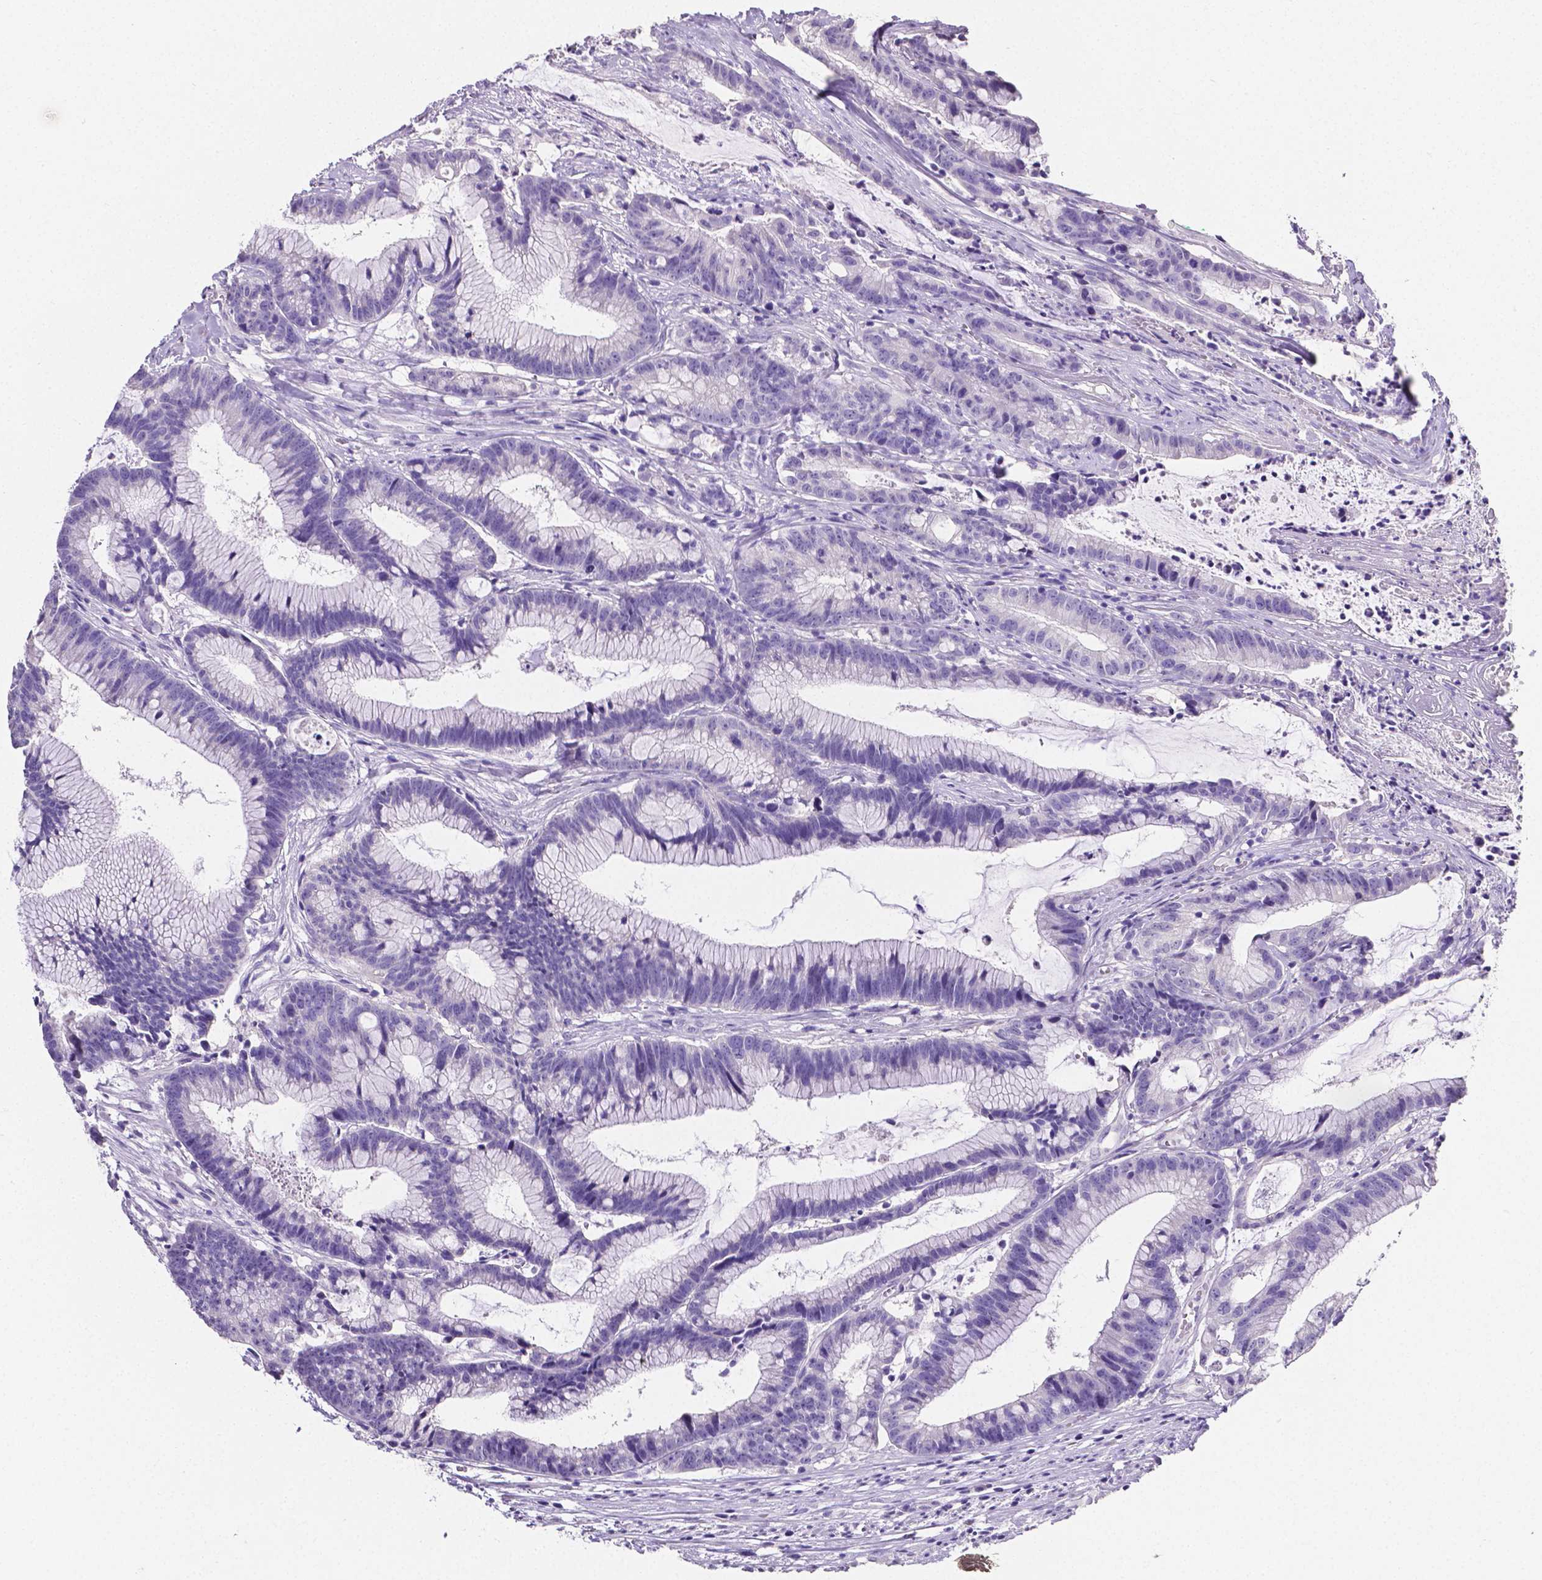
{"staining": {"intensity": "negative", "quantity": "none", "location": "none"}, "tissue": "colorectal cancer", "cell_type": "Tumor cells", "image_type": "cancer", "snomed": [{"axis": "morphology", "description": "Adenocarcinoma, NOS"}, {"axis": "topography", "description": "Colon"}], "caption": "DAB immunohistochemical staining of human colorectal cancer shows no significant expression in tumor cells.", "gene": "SLC22A2", "patient": {"sex": "female", "age": 78}}